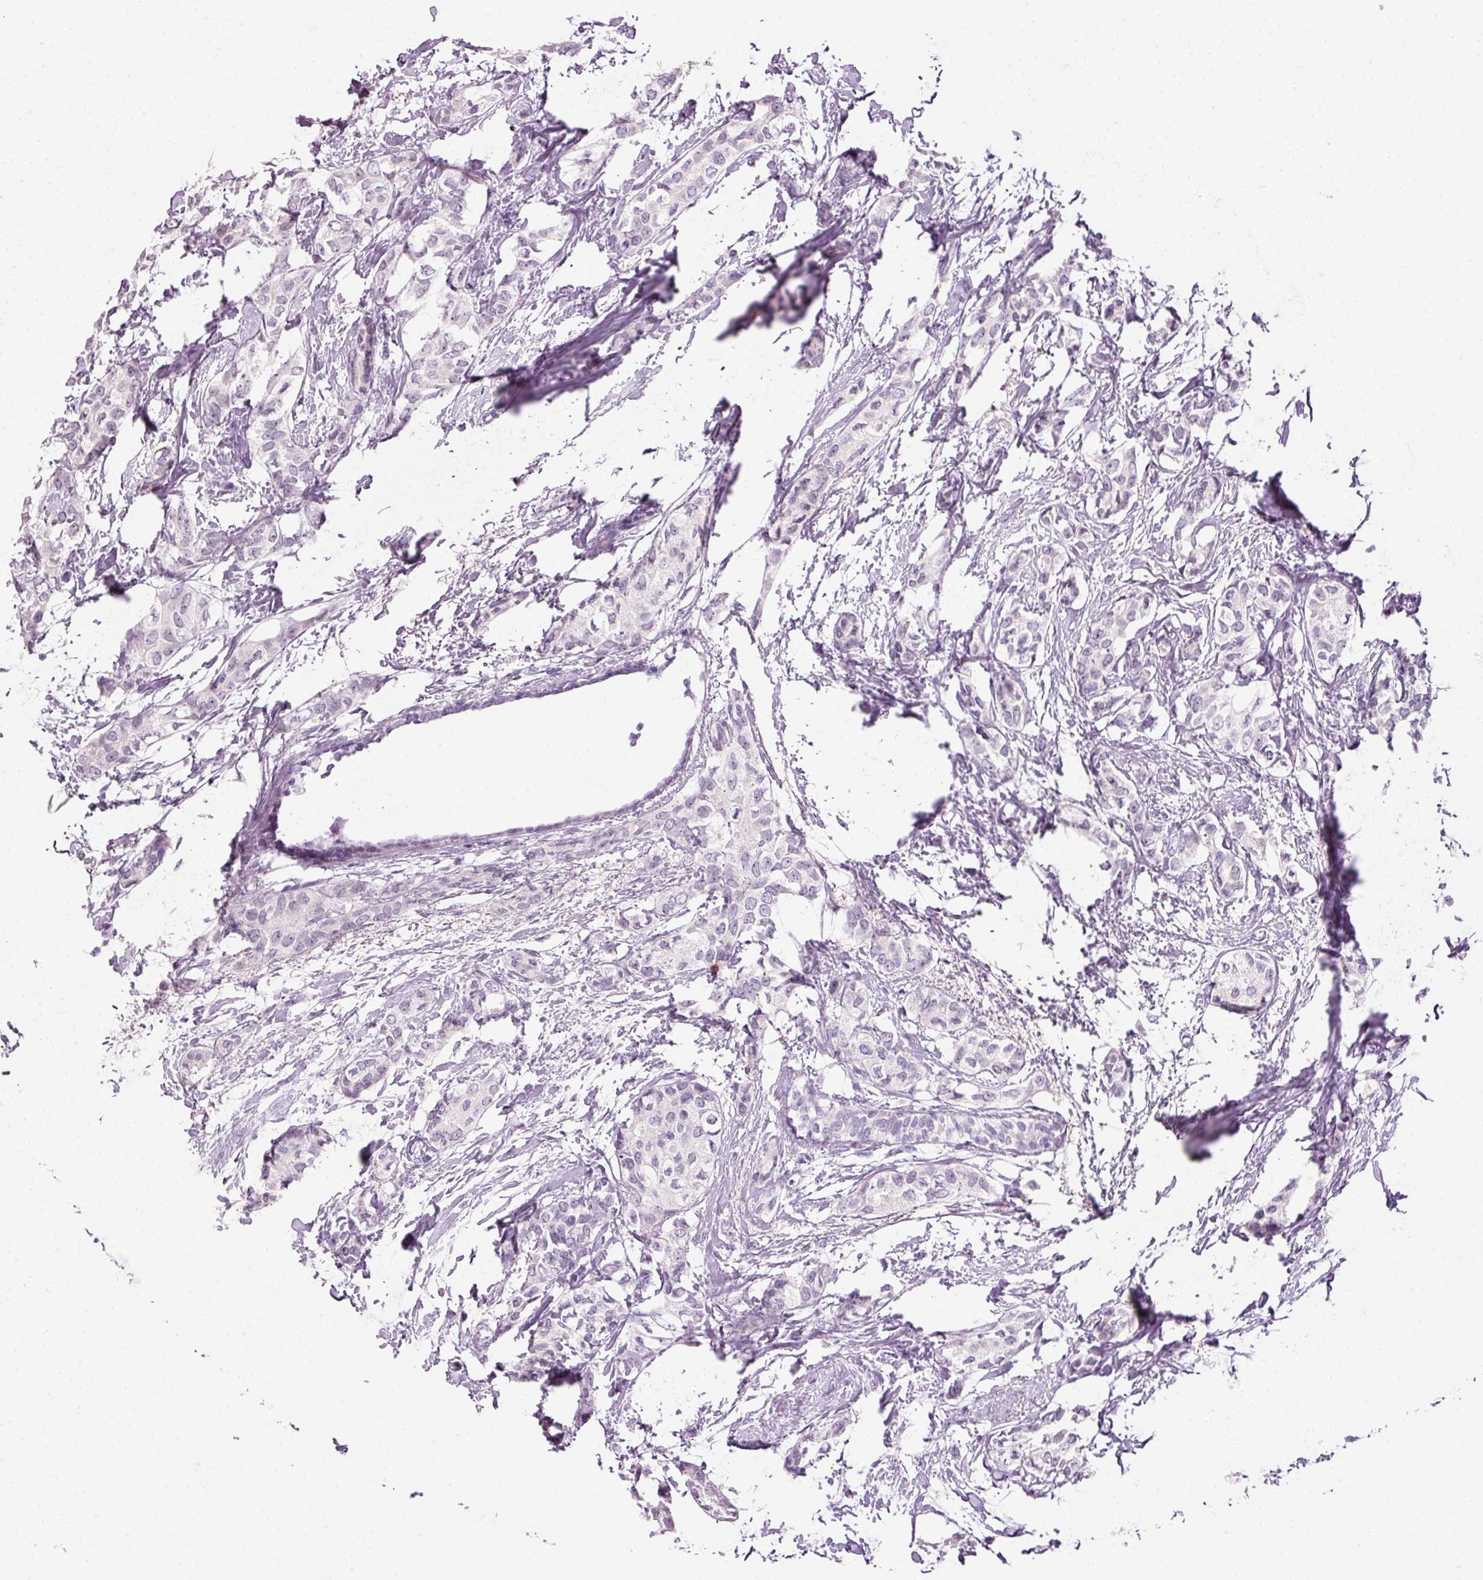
{"staining": {"intensity": "negative", "quantity": "none", "location": "none"}, "tissue": "breast cancer", "cell_type": "Tumor cells", "image_type": "cancer", "snomed": [{"axis": "morphology", "description": "Duct carcinoma"}, {"axis": "topography", "description": "Breast"}], "caption": "High magnification brightfield microscopy of breast infiltrating ductal carcinoma stained with DAB (brown) and counterstained with hematoxylin (blue): tumor cells show no significant positivity.", "gene": "ANKRD20A1", "patient": {"sex": "female", "age": 73}}